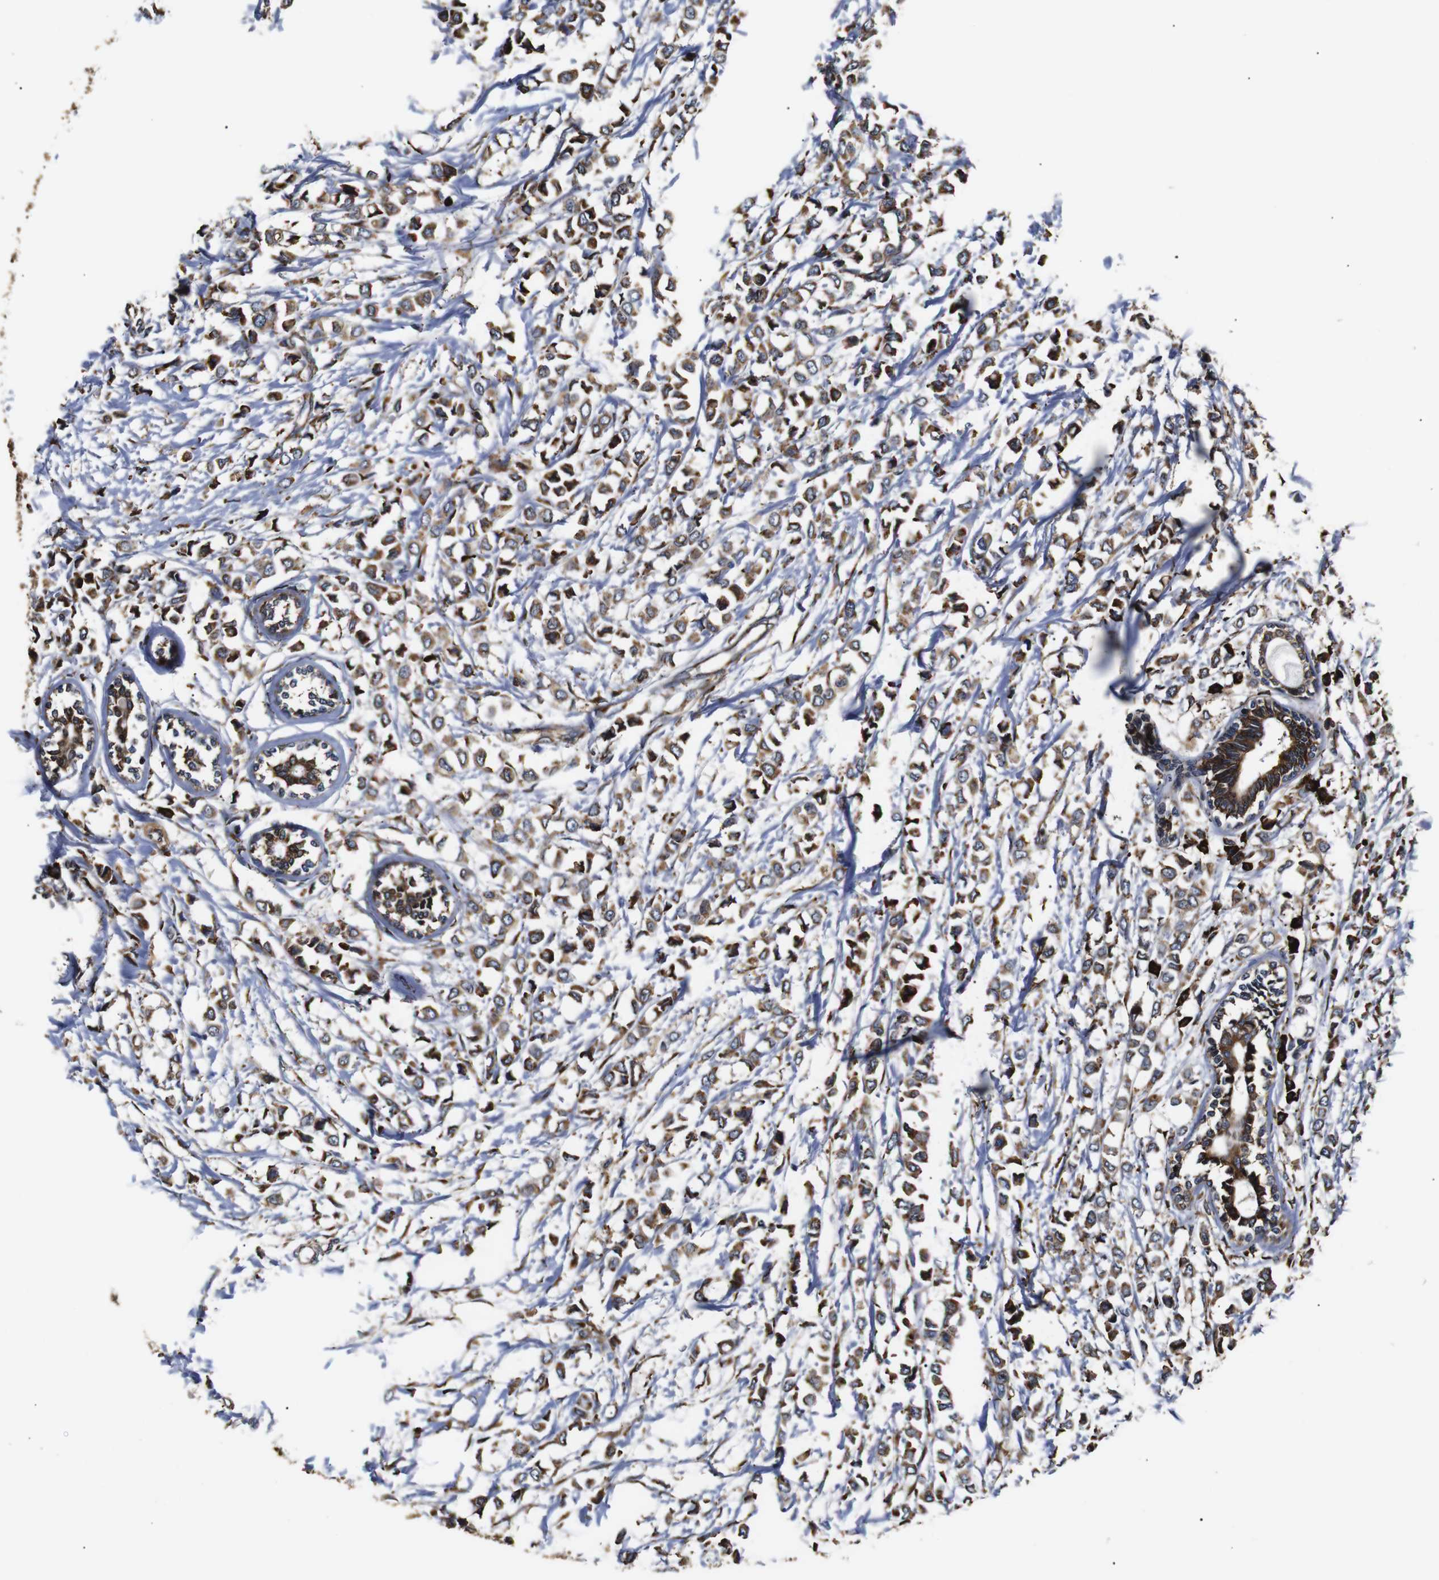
{"staining": {"intensity": "moderate", "quantity": ">75%", "location": "cytoplasmic/membranous"}, "tissue": "breast cancer", "cell_type": "Tumor cells", "image_type": "cancer", "snomed": [{"axis": "morphology", "description": "Lobular carcinoma"}, {"axis": "topography", "description": "Breast"}], "caption": "Immunohistochemistry of human breast lobular carcinoma displays medium levels of moderate cytoplasmic/membranous expression in approximately >75% of tumor cells. The staining was performed using DAB, with brown indicating positive protein expression. Nuclei are stained blue with hematoxylin.", "gene": "HHIP", "patient": {"sex": "female", "age": 51}}